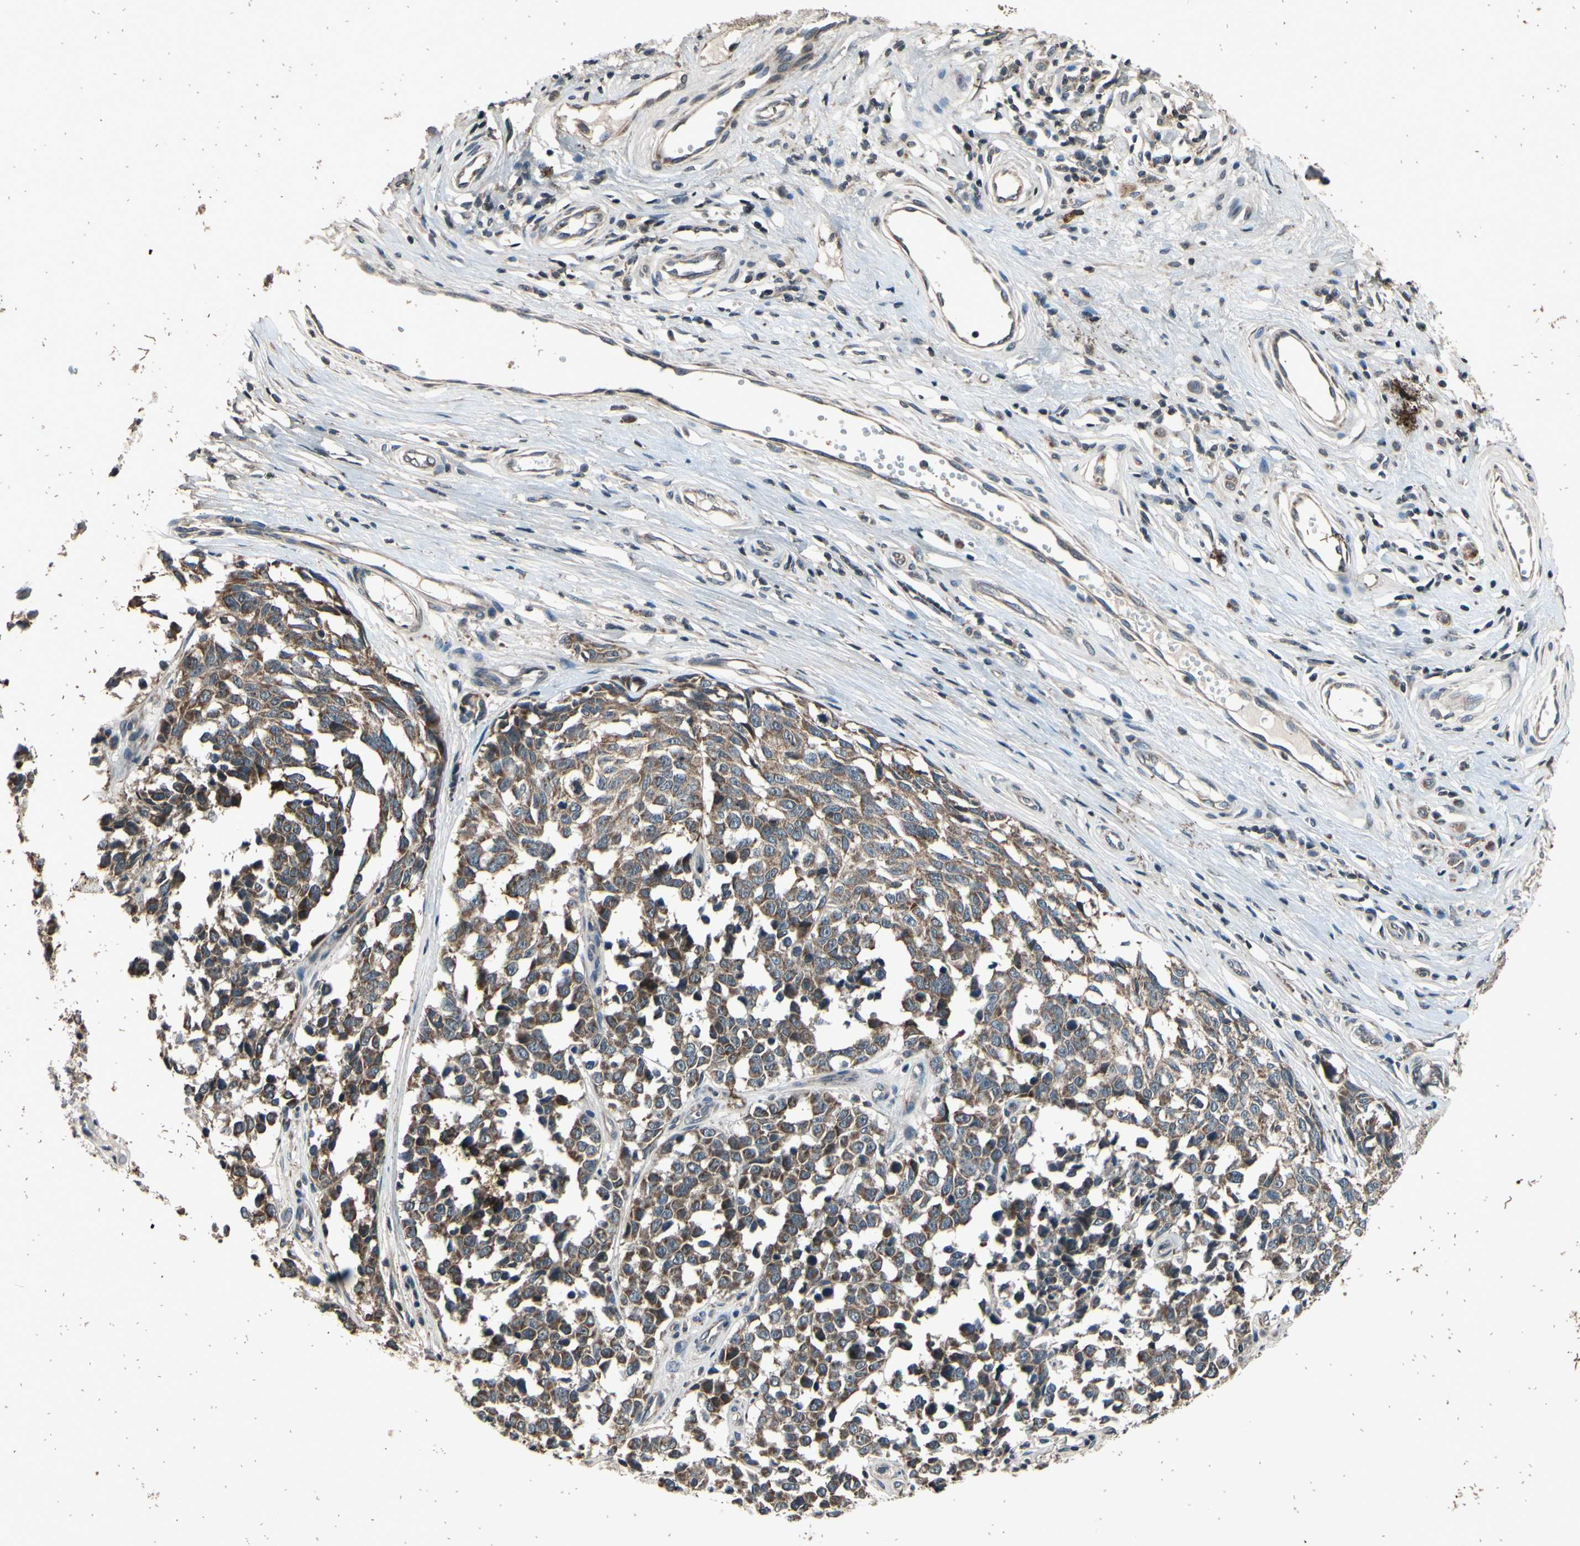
{"staining": {"intensity": "moderate", "quantity": "25%-75%", "location": "cytoplasmic/membranous"}, "tissue": "melanoma", "cell_type": "Tumor cells", "image_type": "cancer", "snomed": [{"axis": "morphology", "description": "Malignant melanoma, NOS"}, {"axis": "topography", "description": "Skin"}], "caption": "This micrograph reveals IHC staining of melanoma, with medium moderate cytoplasmic/membranous positivity in approximately 25%-75% of tumor cells.", "gene": "MBTPS2", "patient": {"sex": "female", "age": 64}}